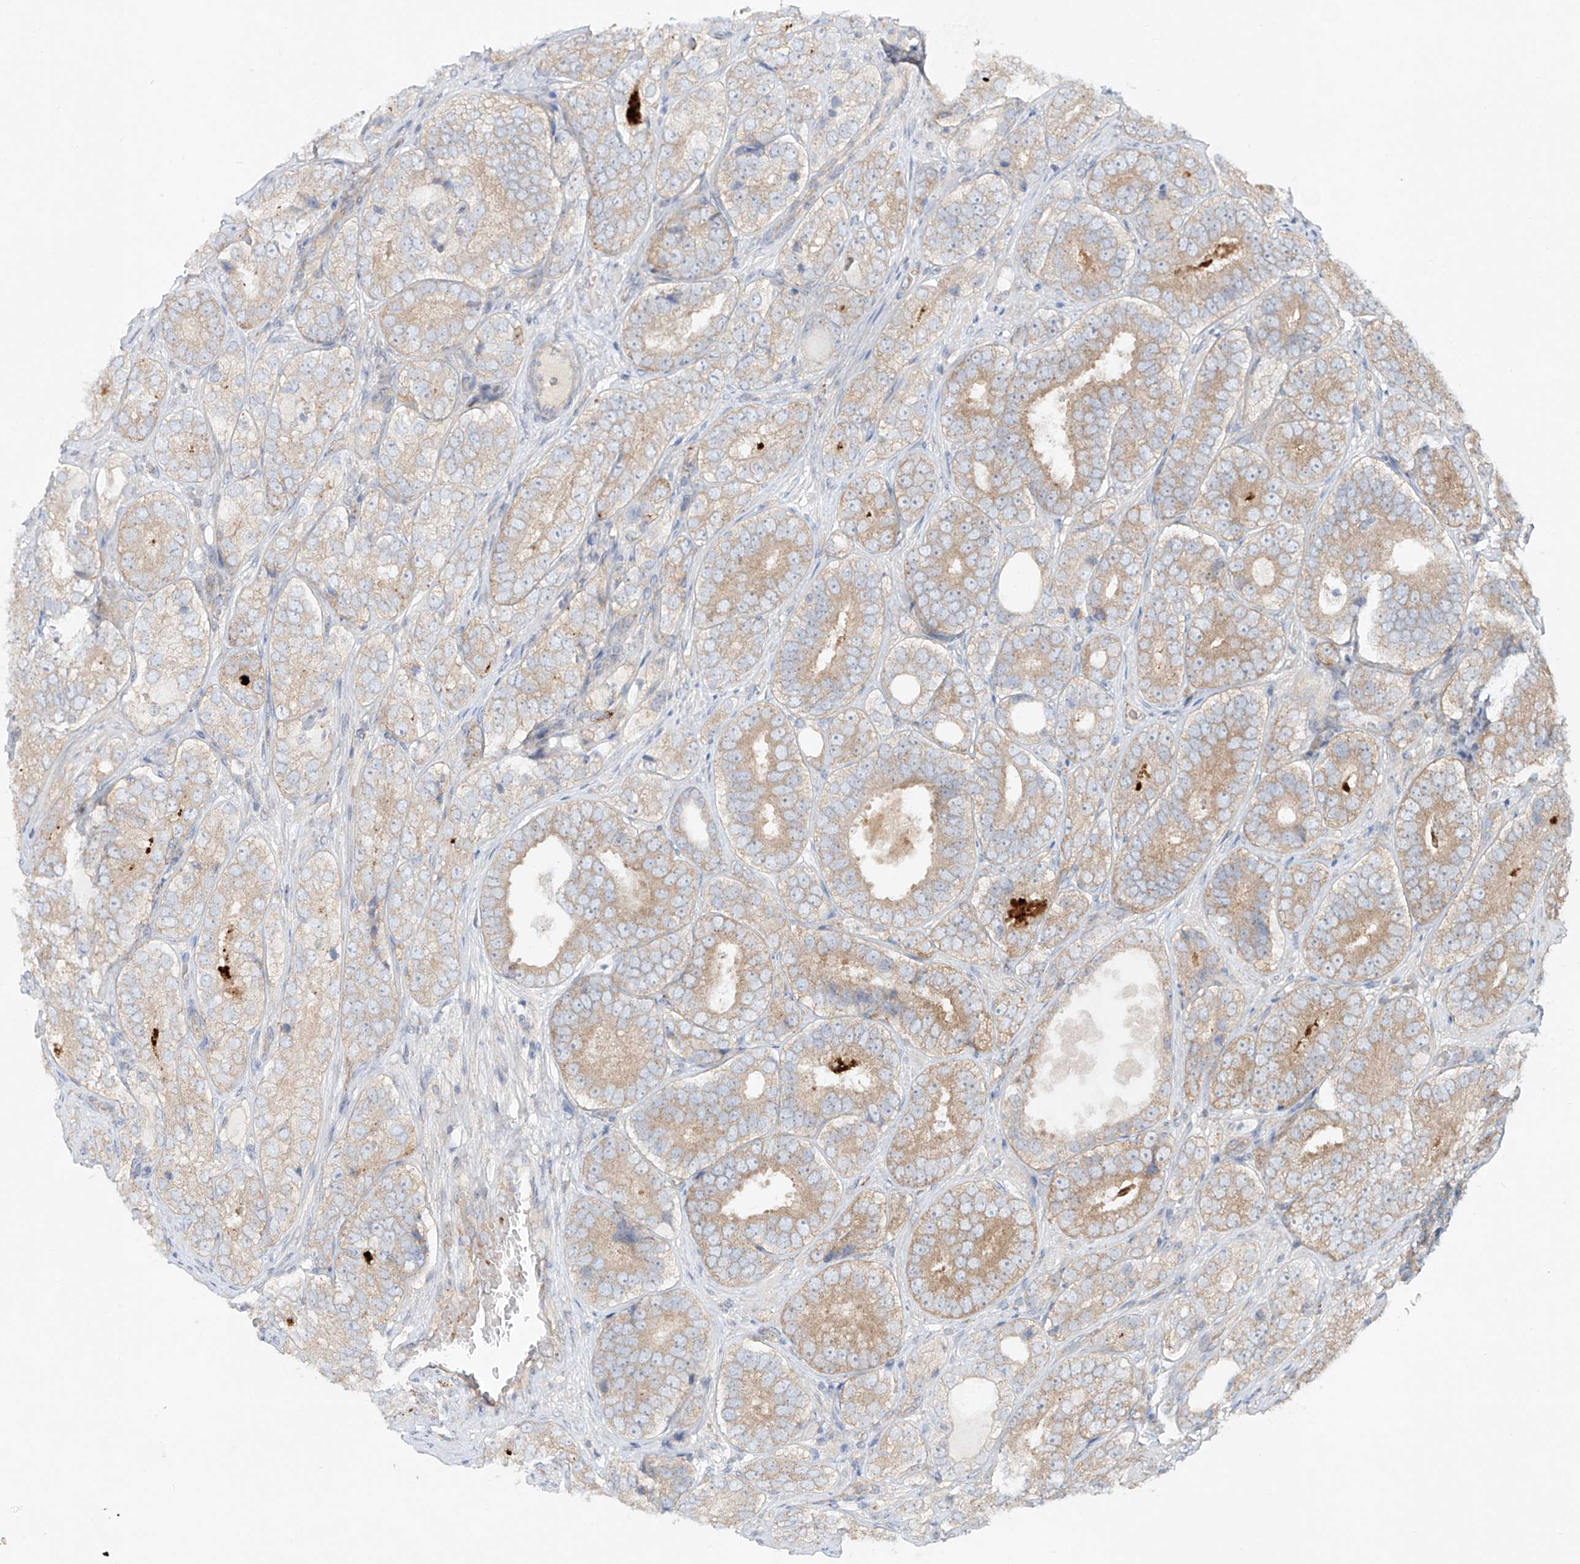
{"staining": {"intensity": "moderate", "quantity": "25%-75%", "location": "cytoplasmic/membranous"}, "tissue": "prostate cancer", "cell_type": "Tumor cells", "image_type": "cancer", "snomed": [{"axis": "morphology", "description": "Adenocarcinoma, High grade"}, {"axis": "topography", "description": "Prostate"}], "caption": "A brown stain labels moderate cytoplasmic/membranous expression of a protein in high-grade adenocarcinoma (prostate) tumor cells.", "gene": "TJAP1", "patient": {"sex": "male", "age": 56}}